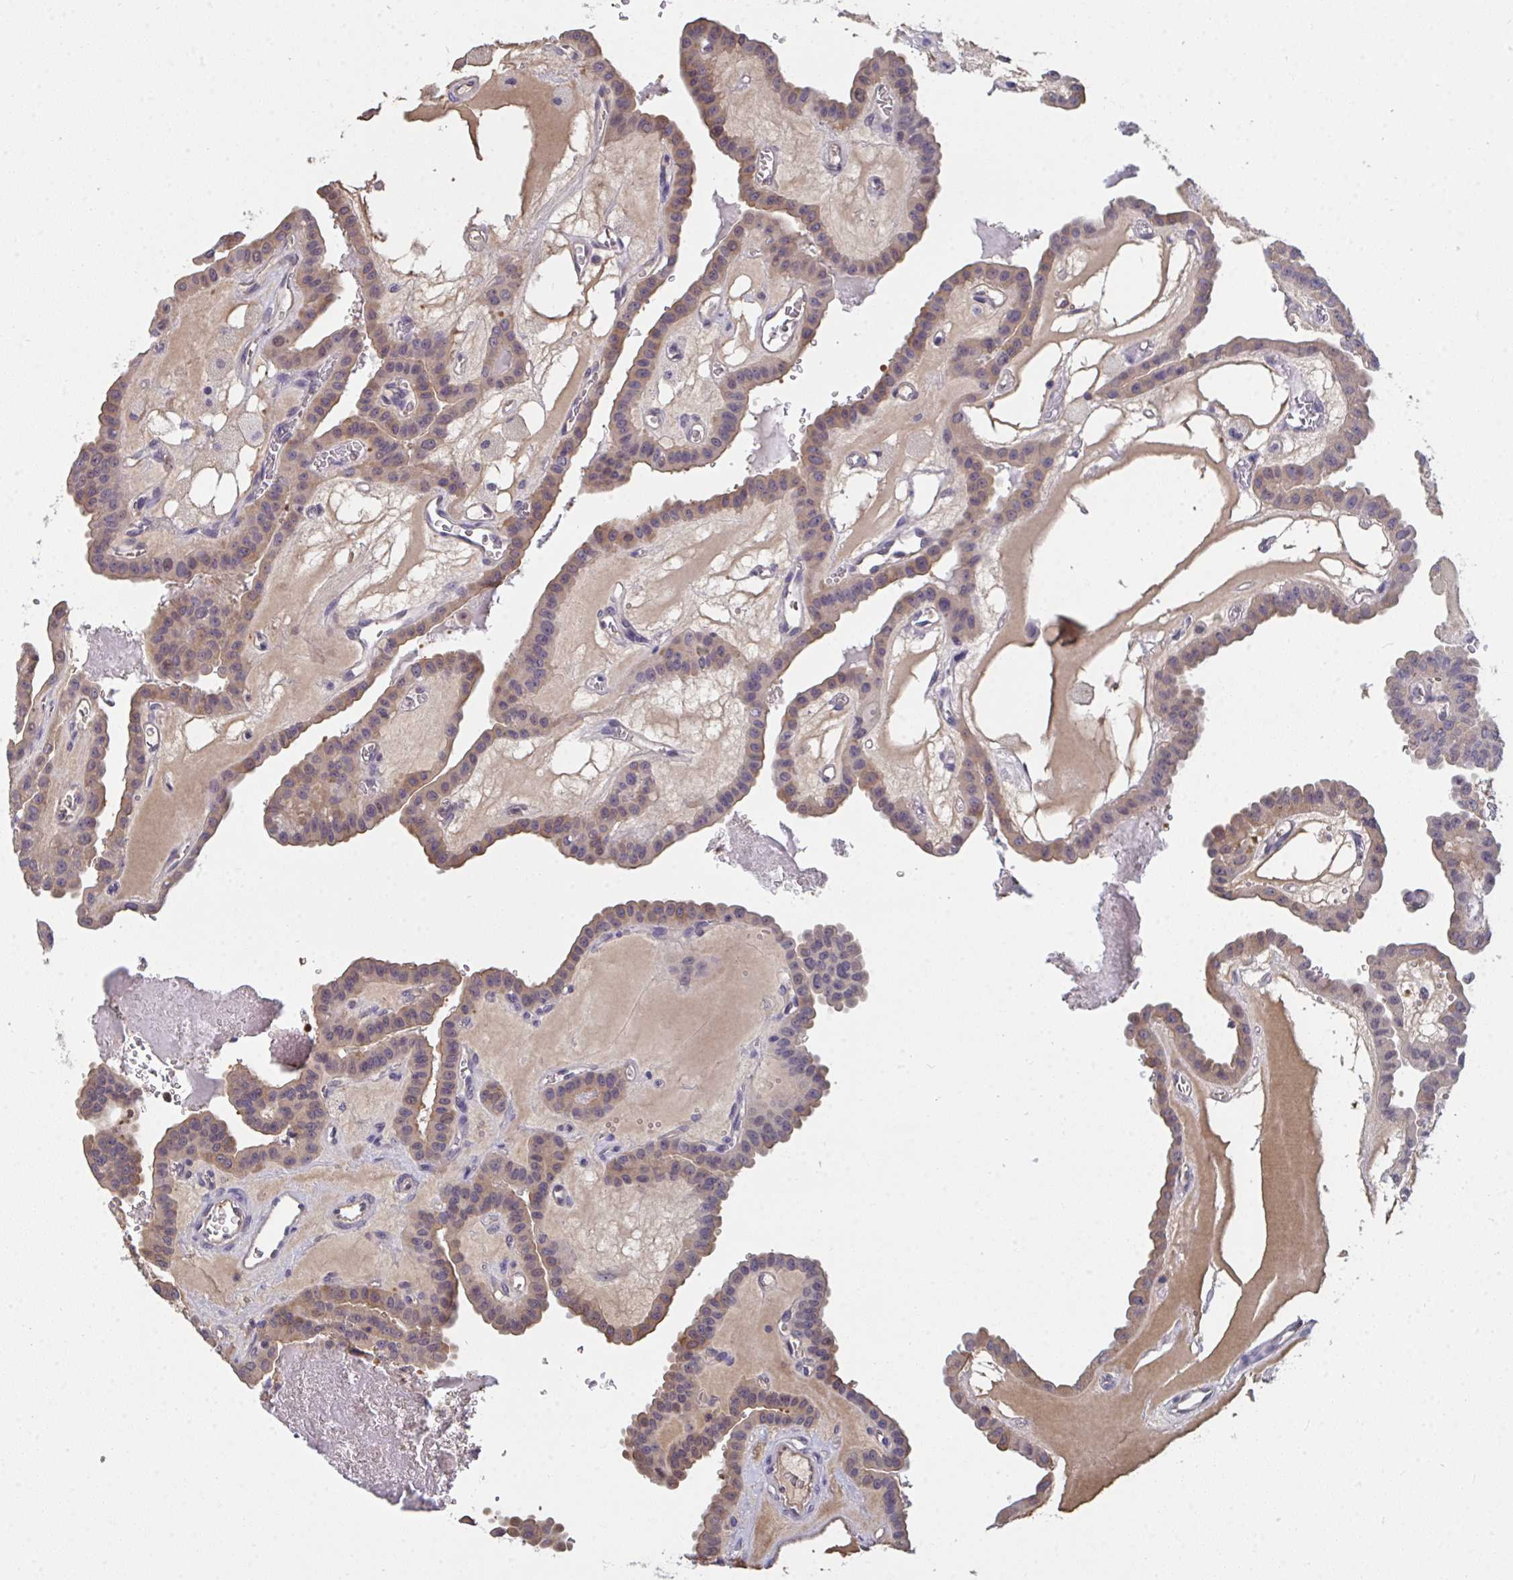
{"staining": {"intensity": "moderate", "quantity": "<25%", "location": "cytoplasmic/membranous,nuclear"}, "tissue": "thyroid cancer", "cell_type": "Tumor cells", "image_type": "cancer", "snomed": [{"axis": "morphology", "description": "Papillary adenocarcinoma, NOS"}, {"axis": "topography", "description": "Thyroid gland"}], "caption": "High-magnification brightfield microscopy of thyroid cancer stained with DAB (3,3'-diaminobenzidine) (brown) and counterstained with hematoxylin (blue). tumor cells exhibit moderate cytoplasmic/membranous and nuclear expression is appreciated in about<25% of cells.", "gene": "TTC9C", "patient": {"sex": "male", "age": 87}}